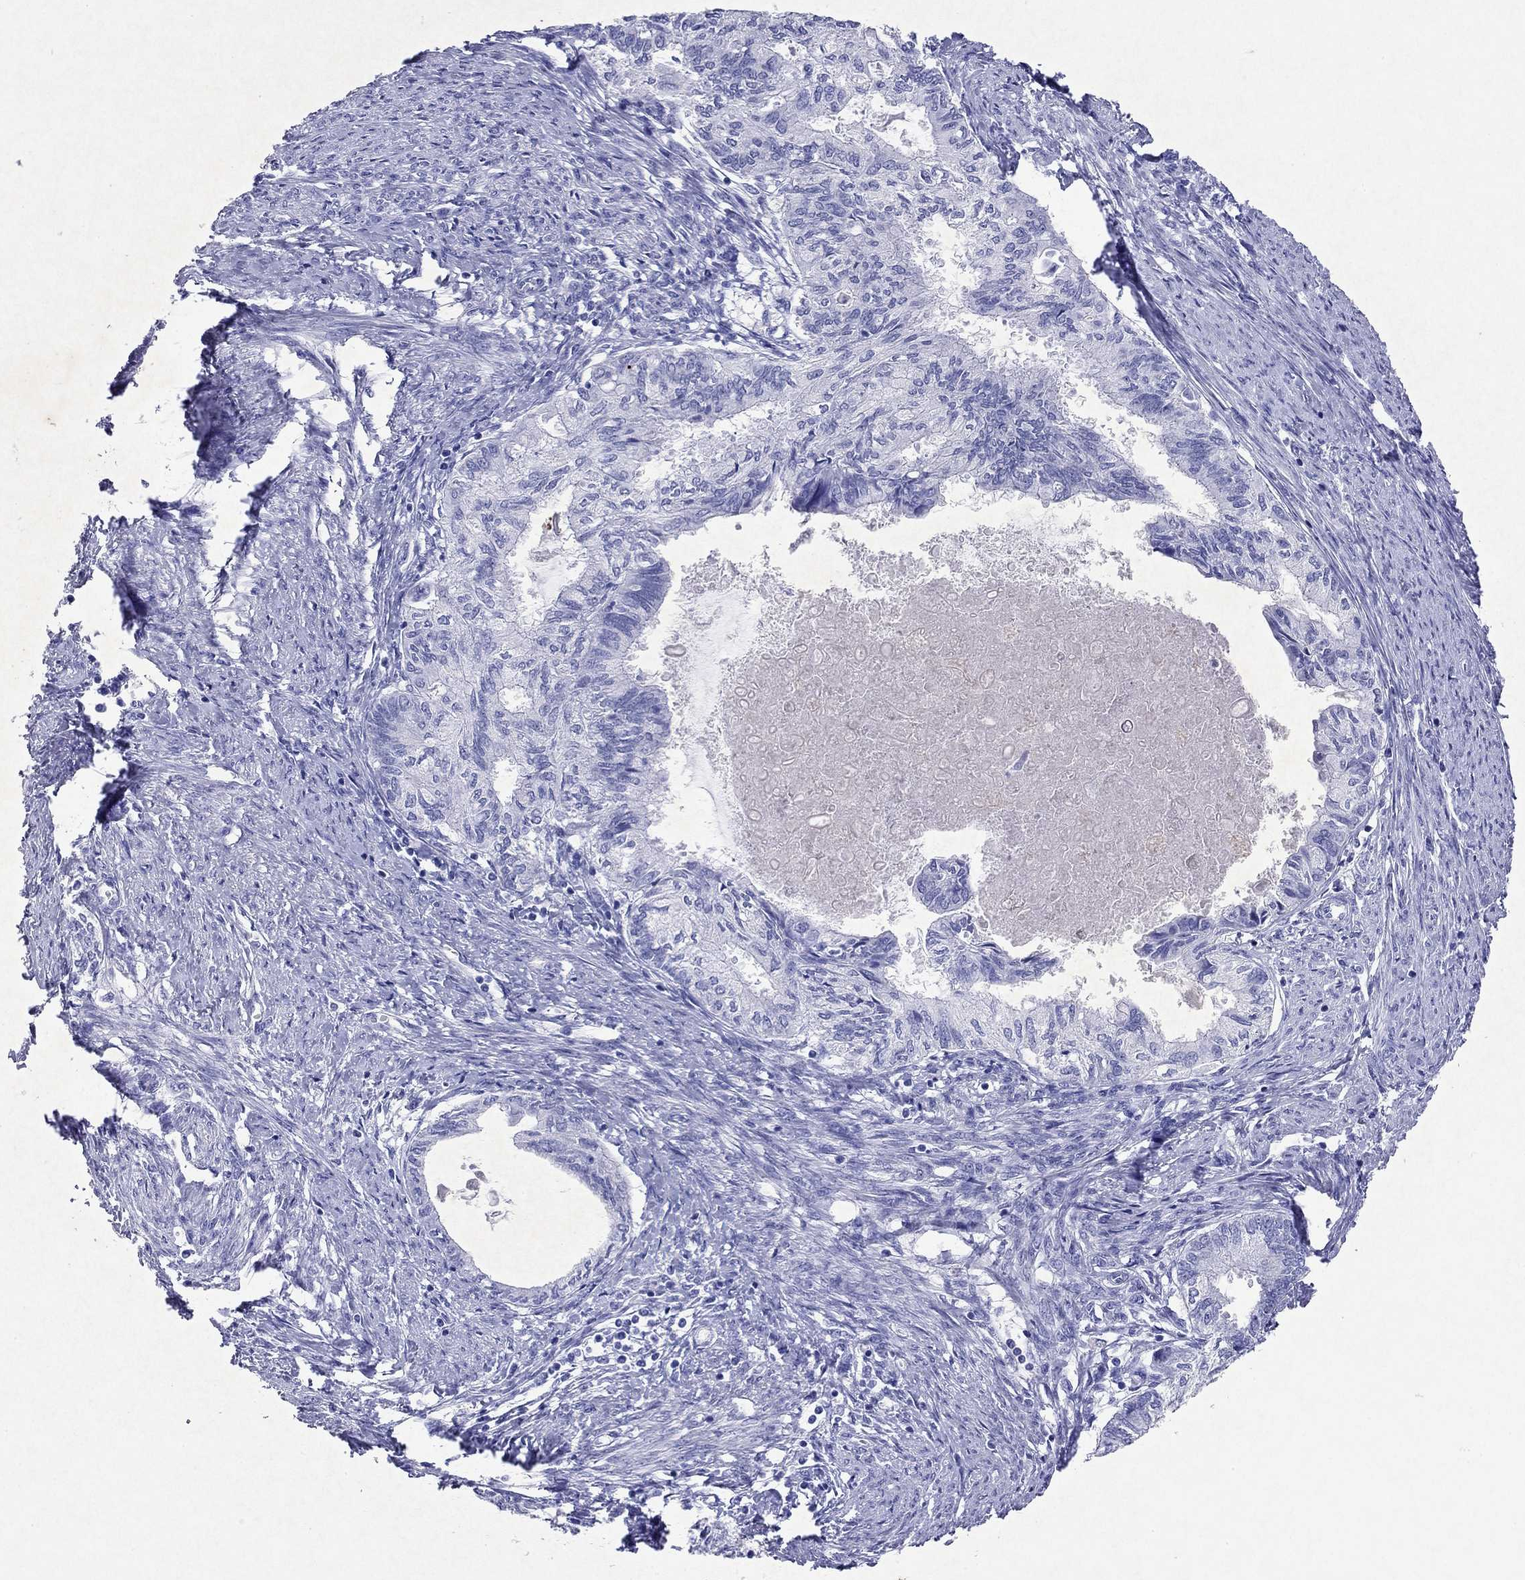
{"staining": {"intensity": "negative", "quantity": "none", "location": "none"}, "tissue": "endometrial cancer", "cell_type": "Tumor cells", "image_type": "cancer", "snomed": [{"axis": "morphology", "description": "Adenocarcinoma, NOS"}, {"axis": "topography", "description": "Endometrium"}], "caption": "A high-resolution micrograph shows immunohistochemistry (IHC) staining of endometrial cancer, which exhibits no significant staining in tumor cells.", "gene": "ARMC12", "patient": {"sex": "female", "age": 86}}